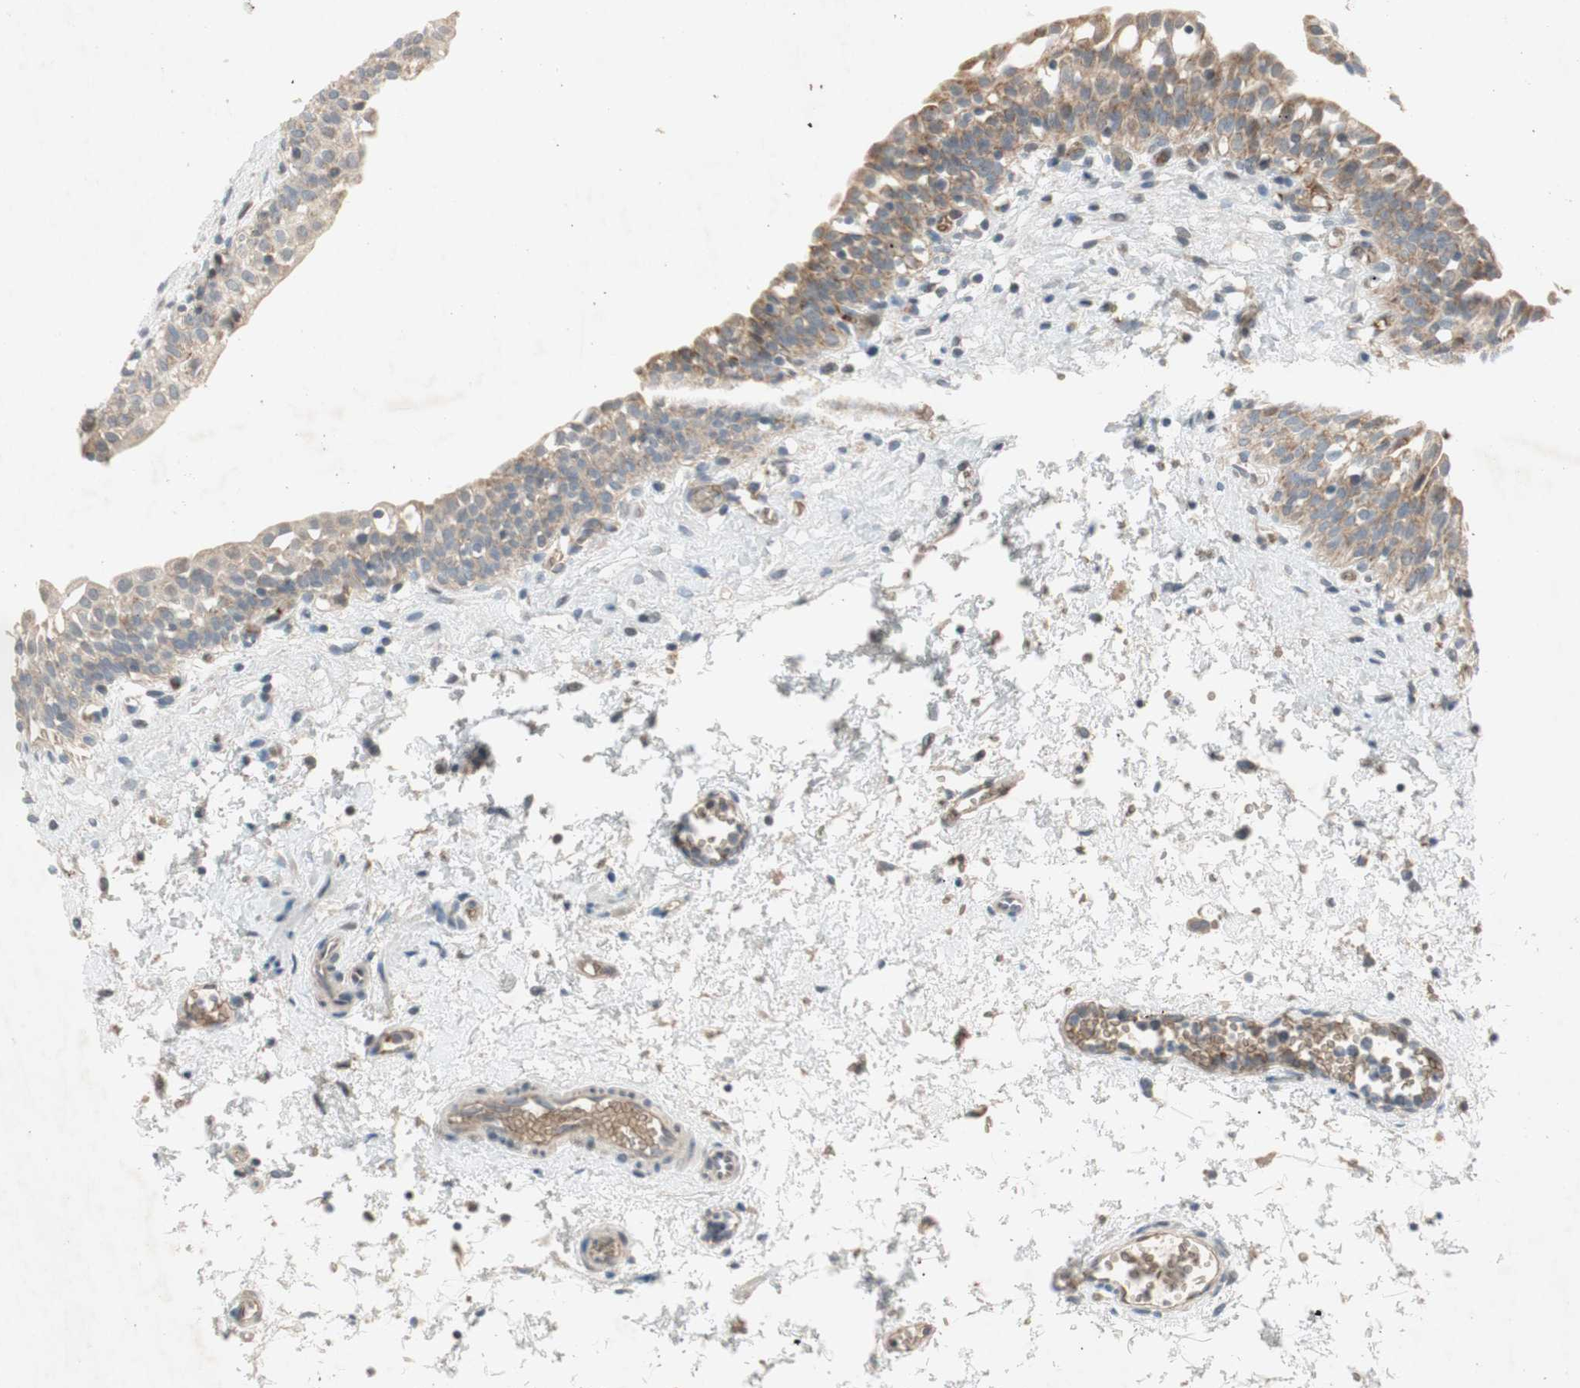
{"staining": {"intensity": "moderate", "quantity": "25%-75%", "location": "cytoplasmic/membranous"}, "tissue": "urinary bladder", "cell_type": "Urothelial cells", "image_type": "normal", "snomed": [{"axis": "morphology", "description": "Normal tissue, NOS"}, {"axis": "topography", "description": "Urinary bladder"}], "caption": "Immunohistochemical staining of unremarkable urinary bladder demonstrates moderate cytoplasmic/membranous protein staining in approximately 25%-75% of urothelial cells.", "gene": "GYPC", "patient": {"sex": "male", "age": 55}}